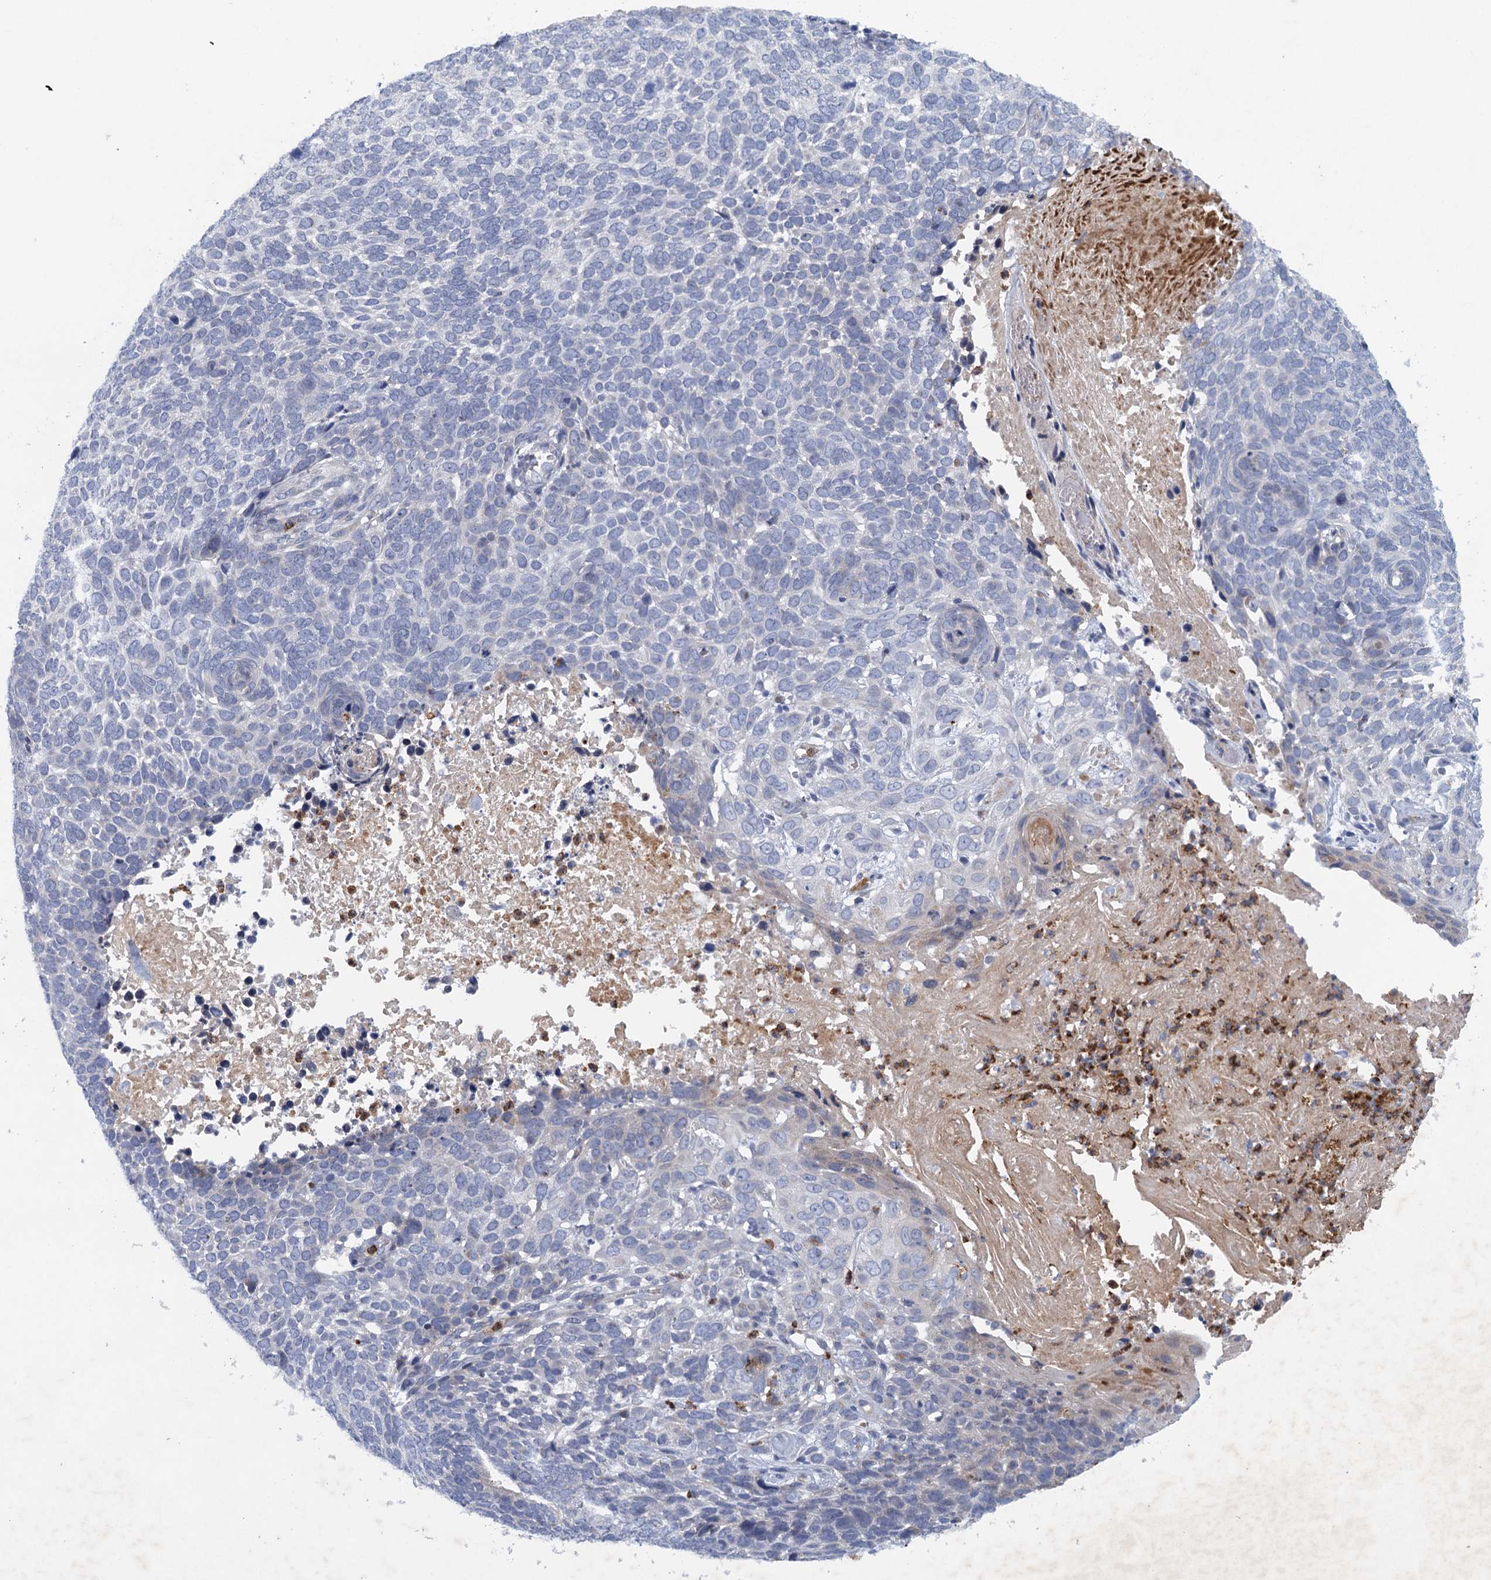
{"staining": {"intensity": "negative", "quantity": "none", "location": "none"}, "tissue": "skin cancer", "cell_type": "Tumor cells", "image_type": "cancer", "snomed": [{"axis": "morphology", "description": "Basal cell carcinoma"}, {"axis": "topography", "description": "Skin"}], "caption": "High magnification brightfield microscopy of skin cancer stained with DAB (3,3'-diaminobenzidine) (brown) and counterstained with hematoxylin (blue): tumor cells show no significant expression. The staining is performed using DAB brown chromogen with nuclei counter-stained in using hematoxylin.", "gene": "TPCN1", "patient": {"sex": "female", "age": 64}}